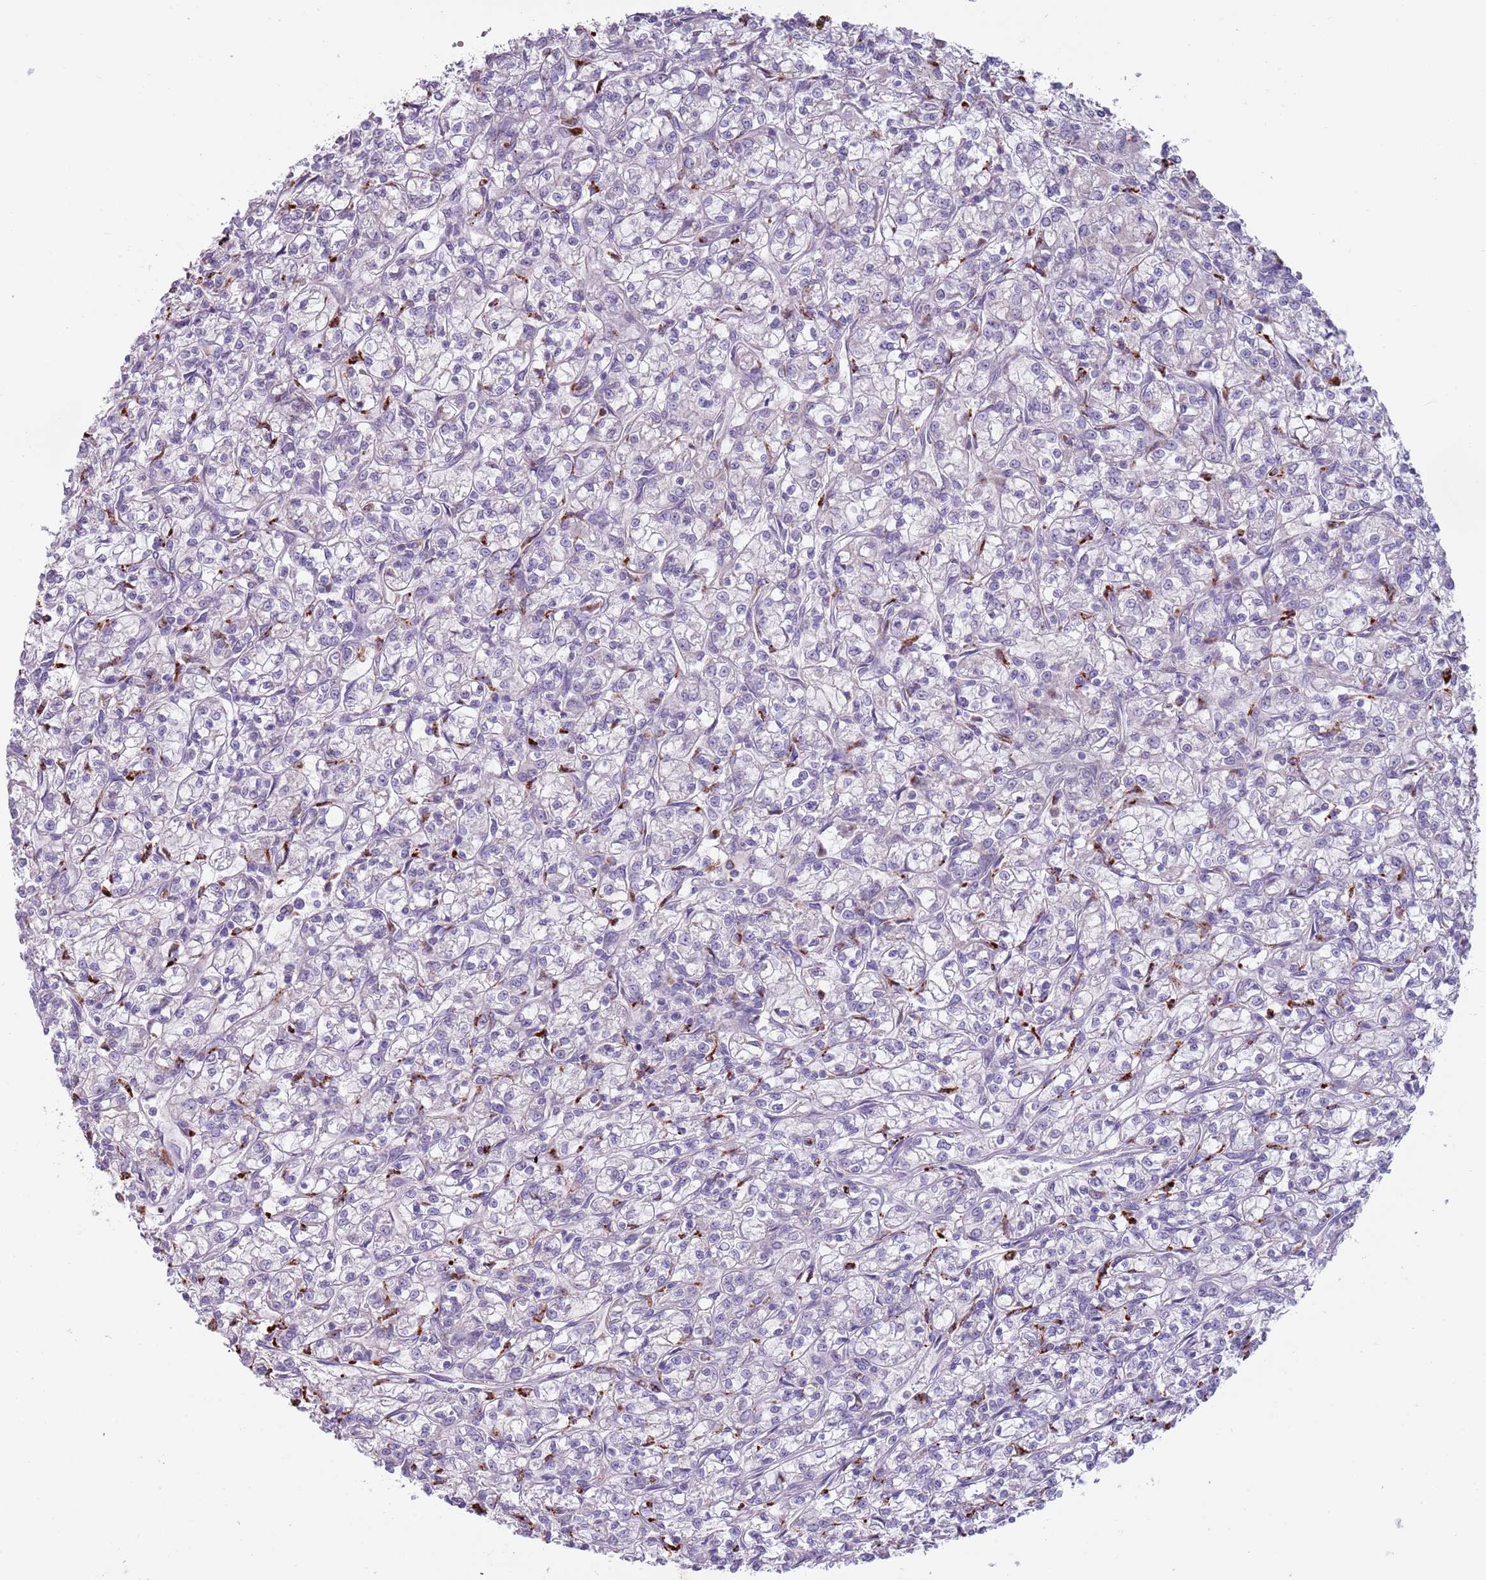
{"staining": {"intensity": "negative", "quantity": "none", "location": "none"}, "tissue": "renal cancer", "cell_type": "Tumor cells", "image_type": "cancer", "snomed": [{"axis": "morphology", "description": "Adenocarcinoma, NOS"}, {"axis": "topography", "description": "Kidney"}], "caption": "There is no significant positivity in tumor cells of renal cancer (adenocarcinoma).", "gene": "NWD2", "patient": {"sex": "female", "age": 59}}